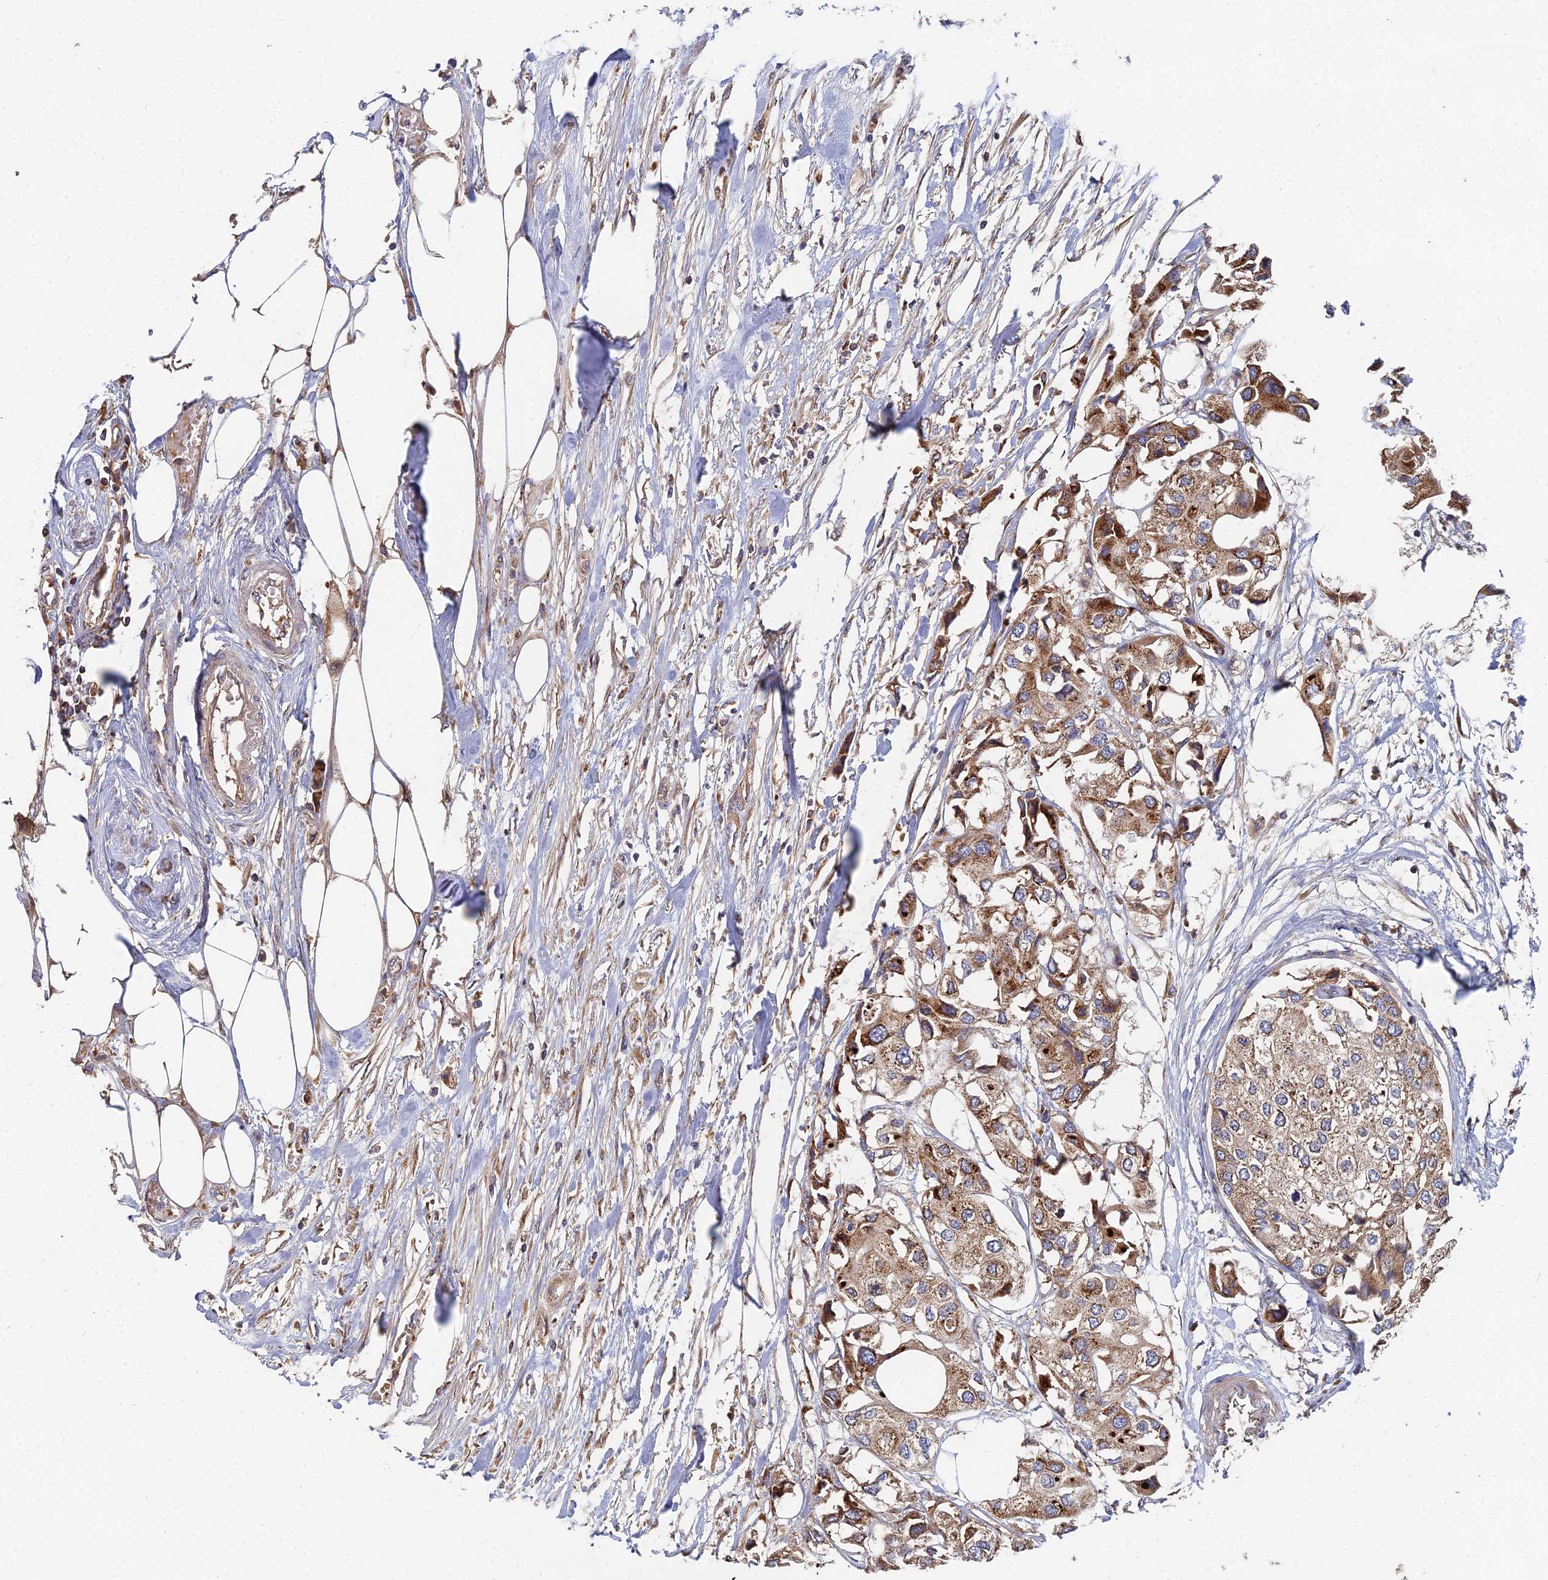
{"staining": {"intensity": "moderate", "quantity": ">75%", "location": "cytoplasmic/membranous"}, "tissue": "urothelial cancer", "cell_type": "Tumor cells", "image_type": "cancer", "snomed": [{"axis": "morphology", "description": "Urothelial carcinoma, High grade"}, {"axis": "topography", "description": "Urinary bladder"}], "caption": "Urothelial cancer stained with a protein marker exhibits moderate staining in tumor cells.", "gene": "CCZ1", "patient": {"sex": "male", "age": 64}}